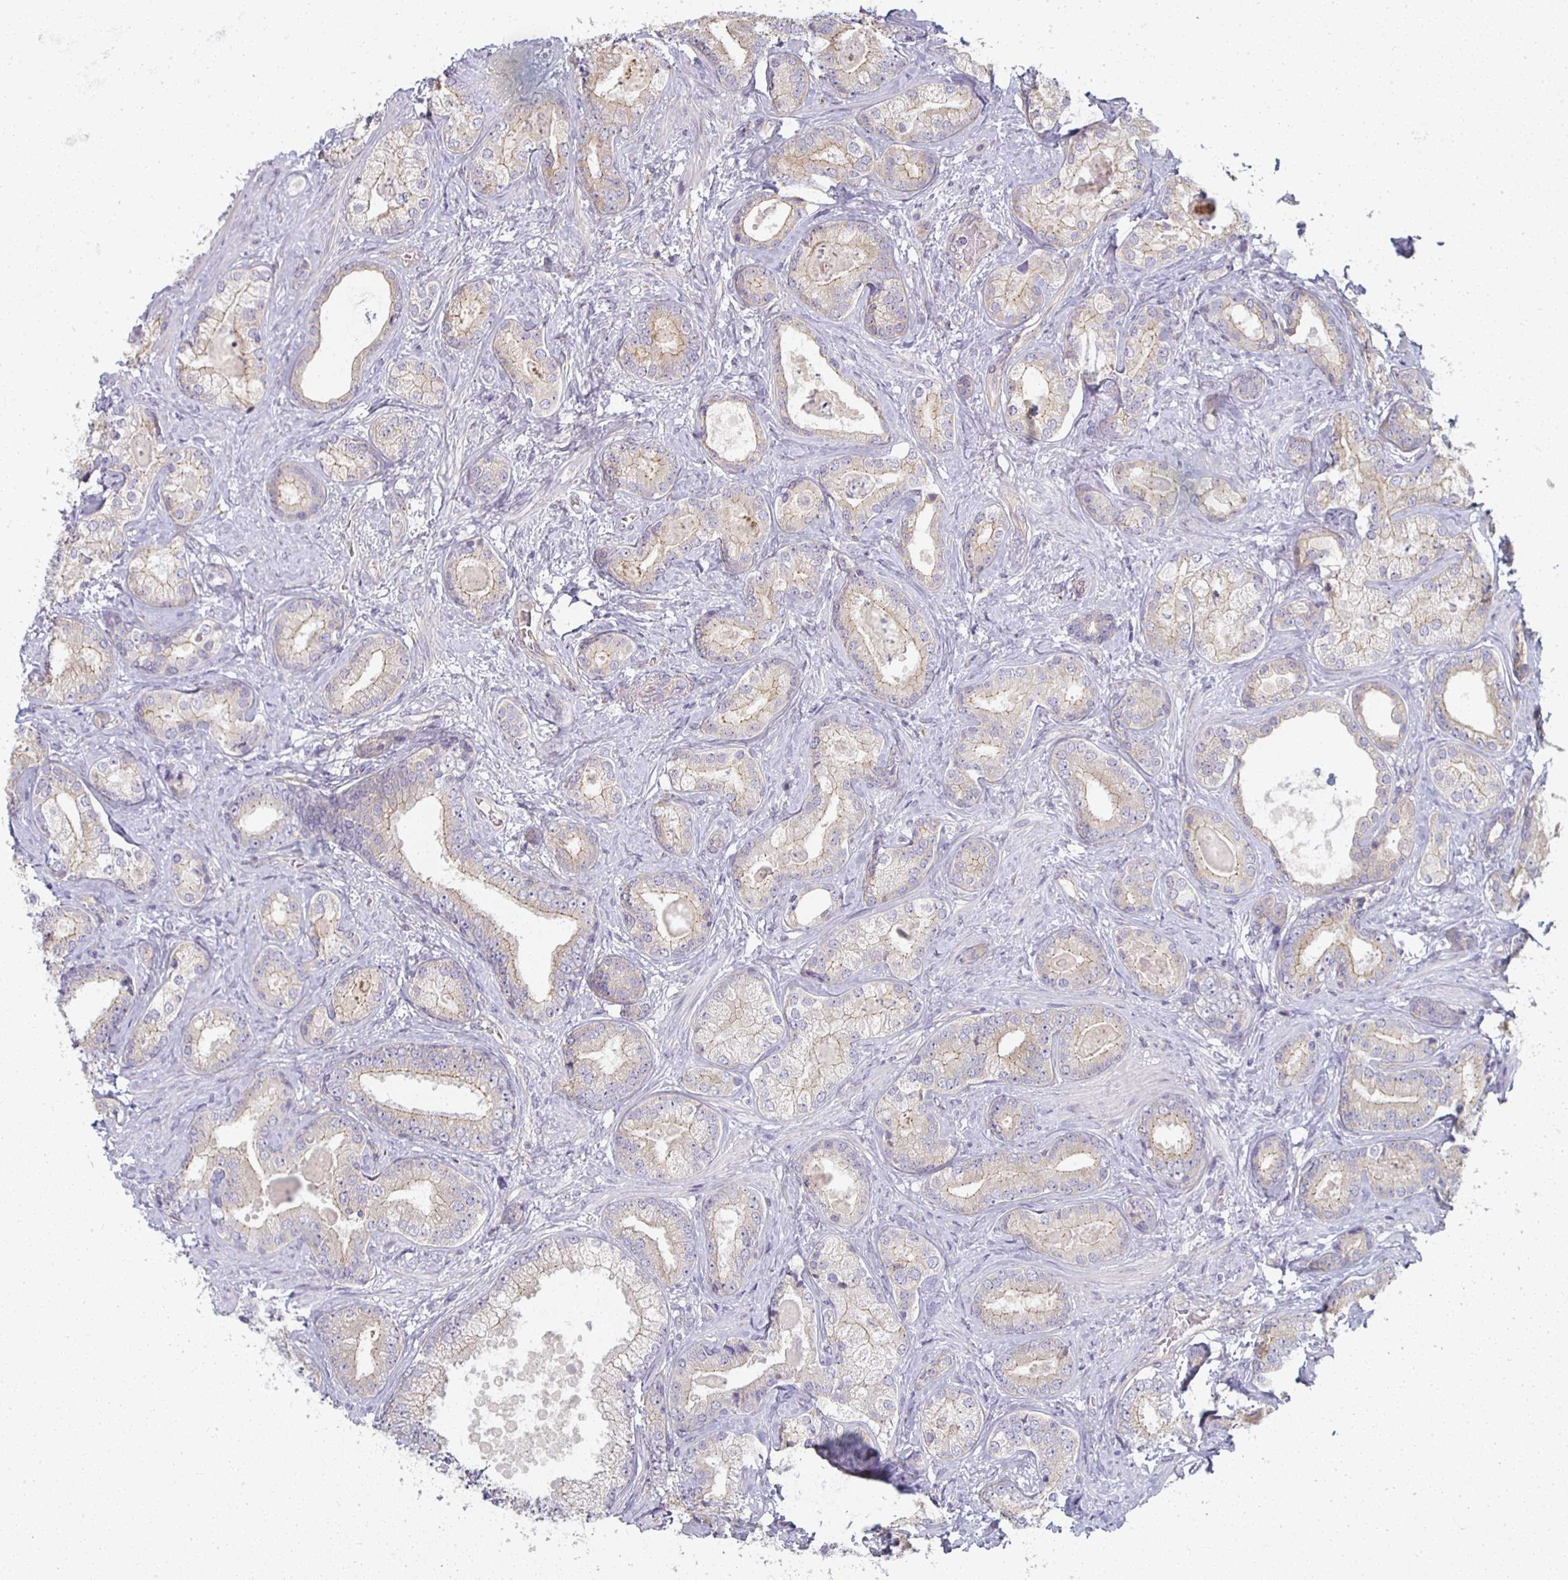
{"staining": {"intensity": "negative", "quantity": "none", "location": "none"}, "tissue": "prostate cancer", "cell_type": "Tumor cells", "image_type": "cancer", "snomed": [{"axis": "morphology", "description": "Adenocarcinoma, High grade"}, {"axis": "topography", "description": "Prostate"}], "caption": "This is a photomicrograph of IHC staining of prostate cancer (adenocarcinoma (high-grade)), which shows no positivity in tumor cells.", "gene": "CTHRC1", "patient": {"sex": "male", "age": 62}}